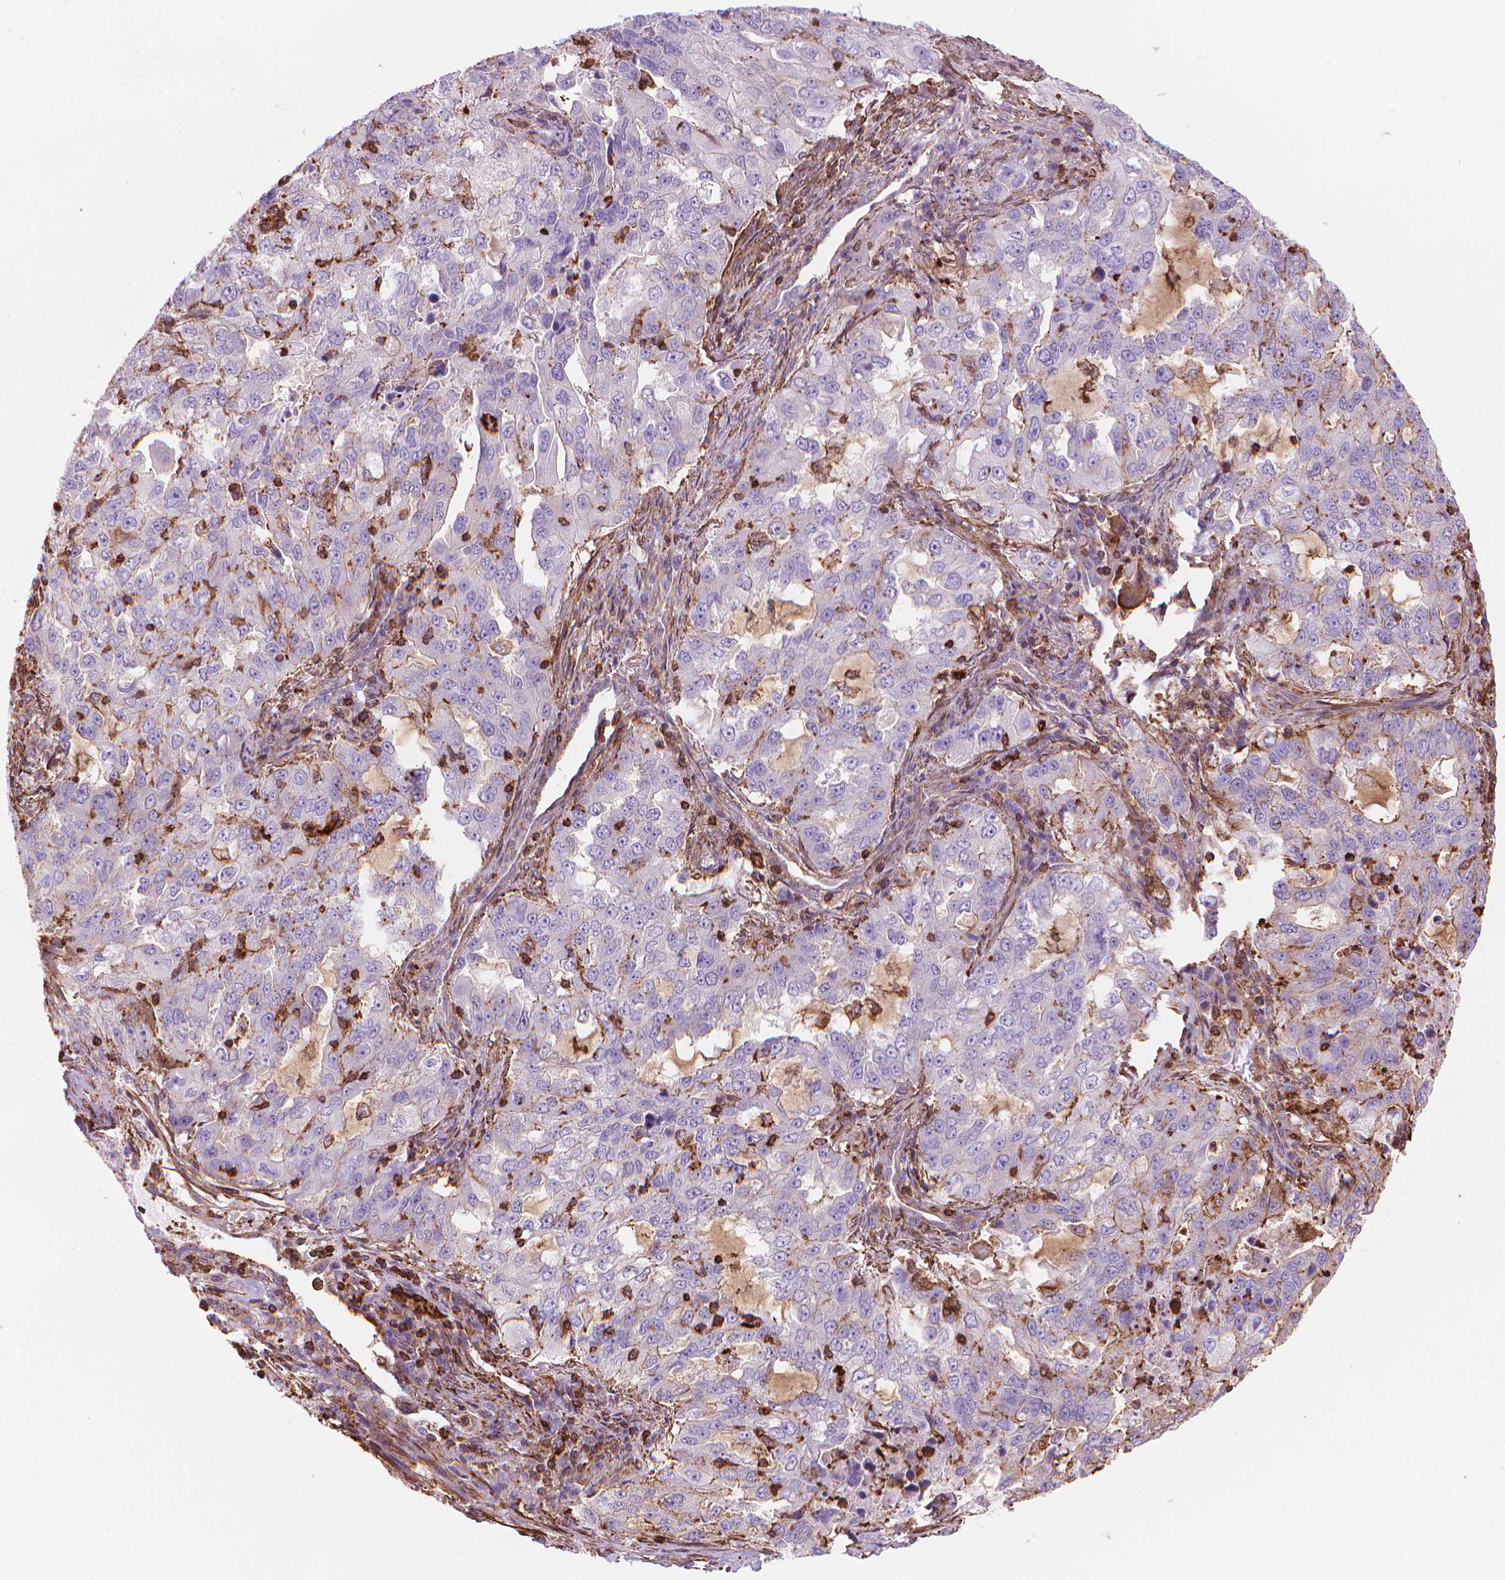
{"staining": {"intensity": "negative", "quantity": "none", "location": "none"}, "tissue": "lung cancer", "cell_type": "Tumor cells", "image_type": "cancer", "snomed": [{"axis": "morphology", "description": "Adenocarcinoma, NOS"}, {"axis": "topography", "description": "Lung"}], "caption": "Tumor cells show no significant staining in adenocarcinoma (lung). (DAB IHC with hematoxylin counter stain).", "gene": "PATJ", "patient": {"sex": "female", "age": 61}}